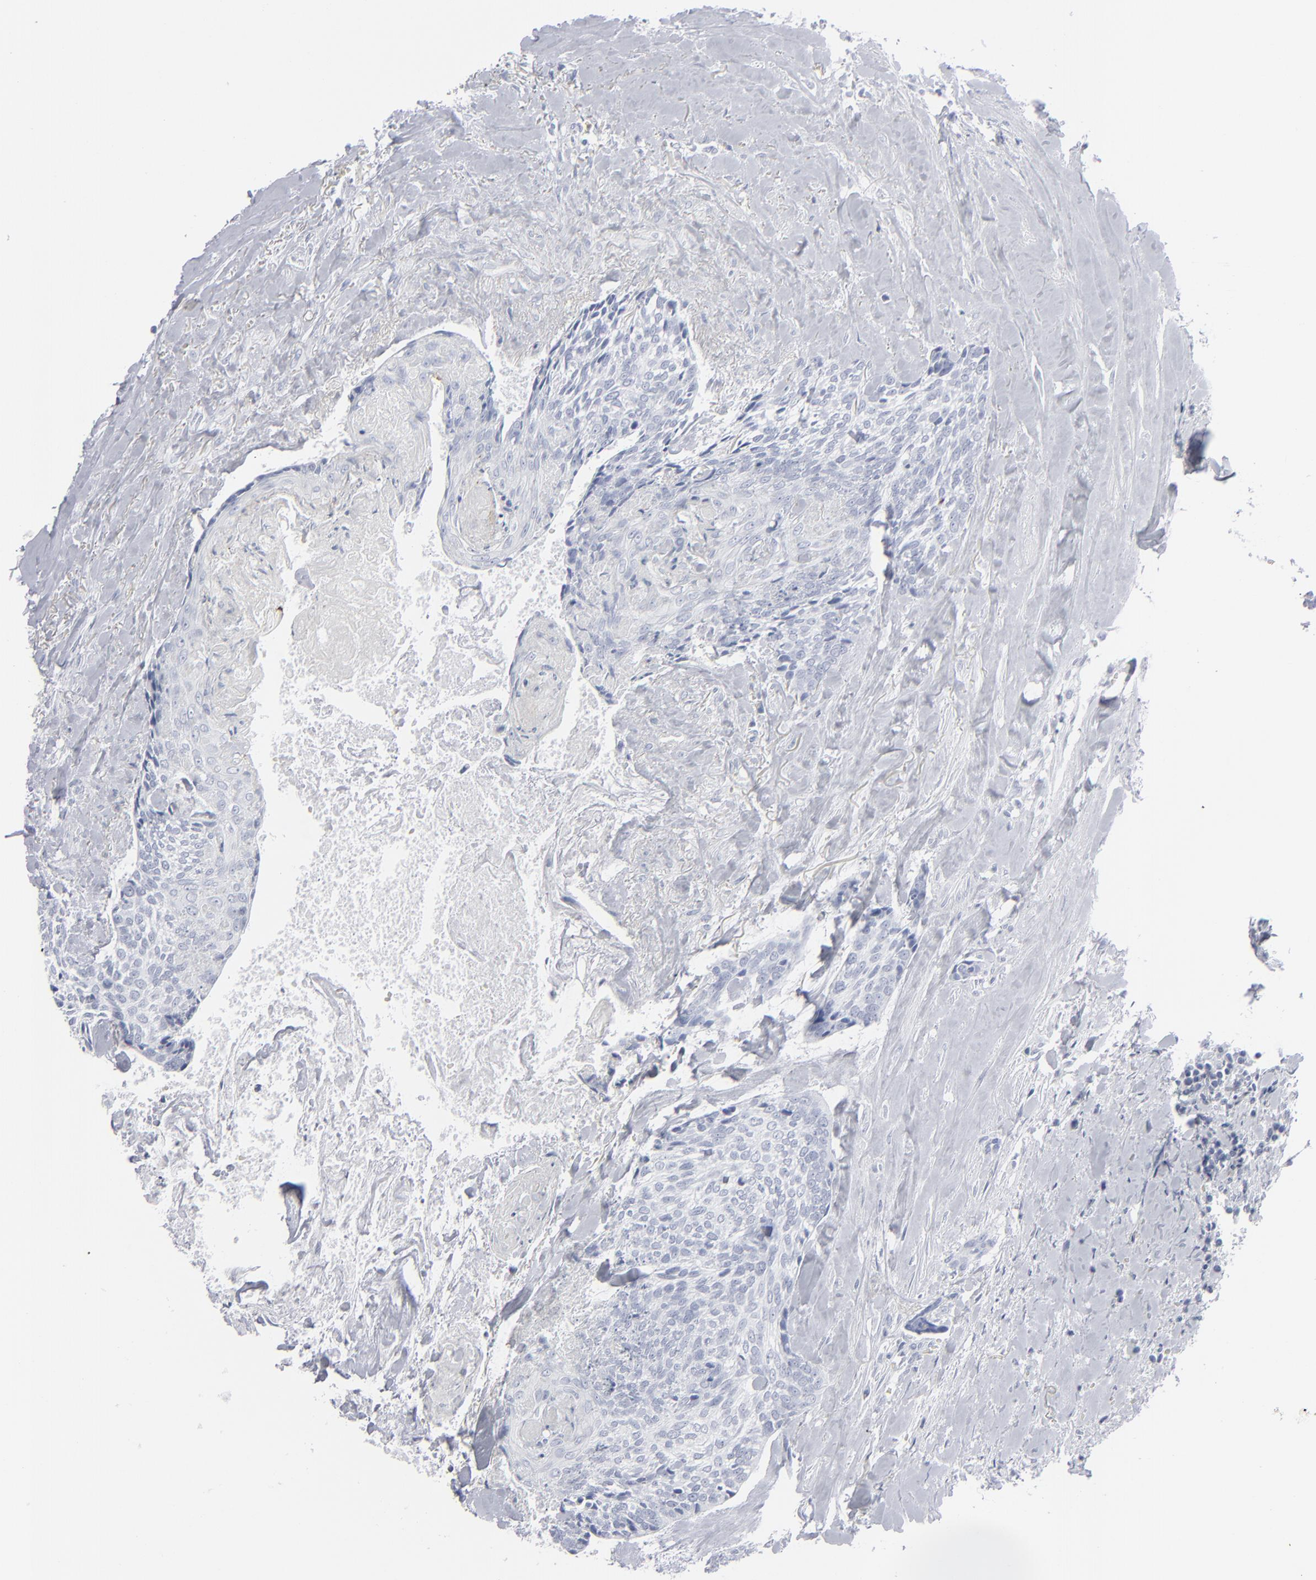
{"staining": {"intensity": "negative", "quantity": "none", "location": "none"}, "tissue": "head and neck cancer", "cell_type": "Tumor cells", "image_type": "cancer", "snomed": [{"axis": "morphology", "description": "Squamous cell carcinoma, NOS"}, {"axis": "topography", "description": "Salivary gland"}, {"axis": "topography", "description": "Head-Neck"}], "caption": "Head and neck cancer stained for a protein using IHC displays no positivity tumor cells.", "gene": "MSLN", "patient": {"sex": "male", "age": 70}}